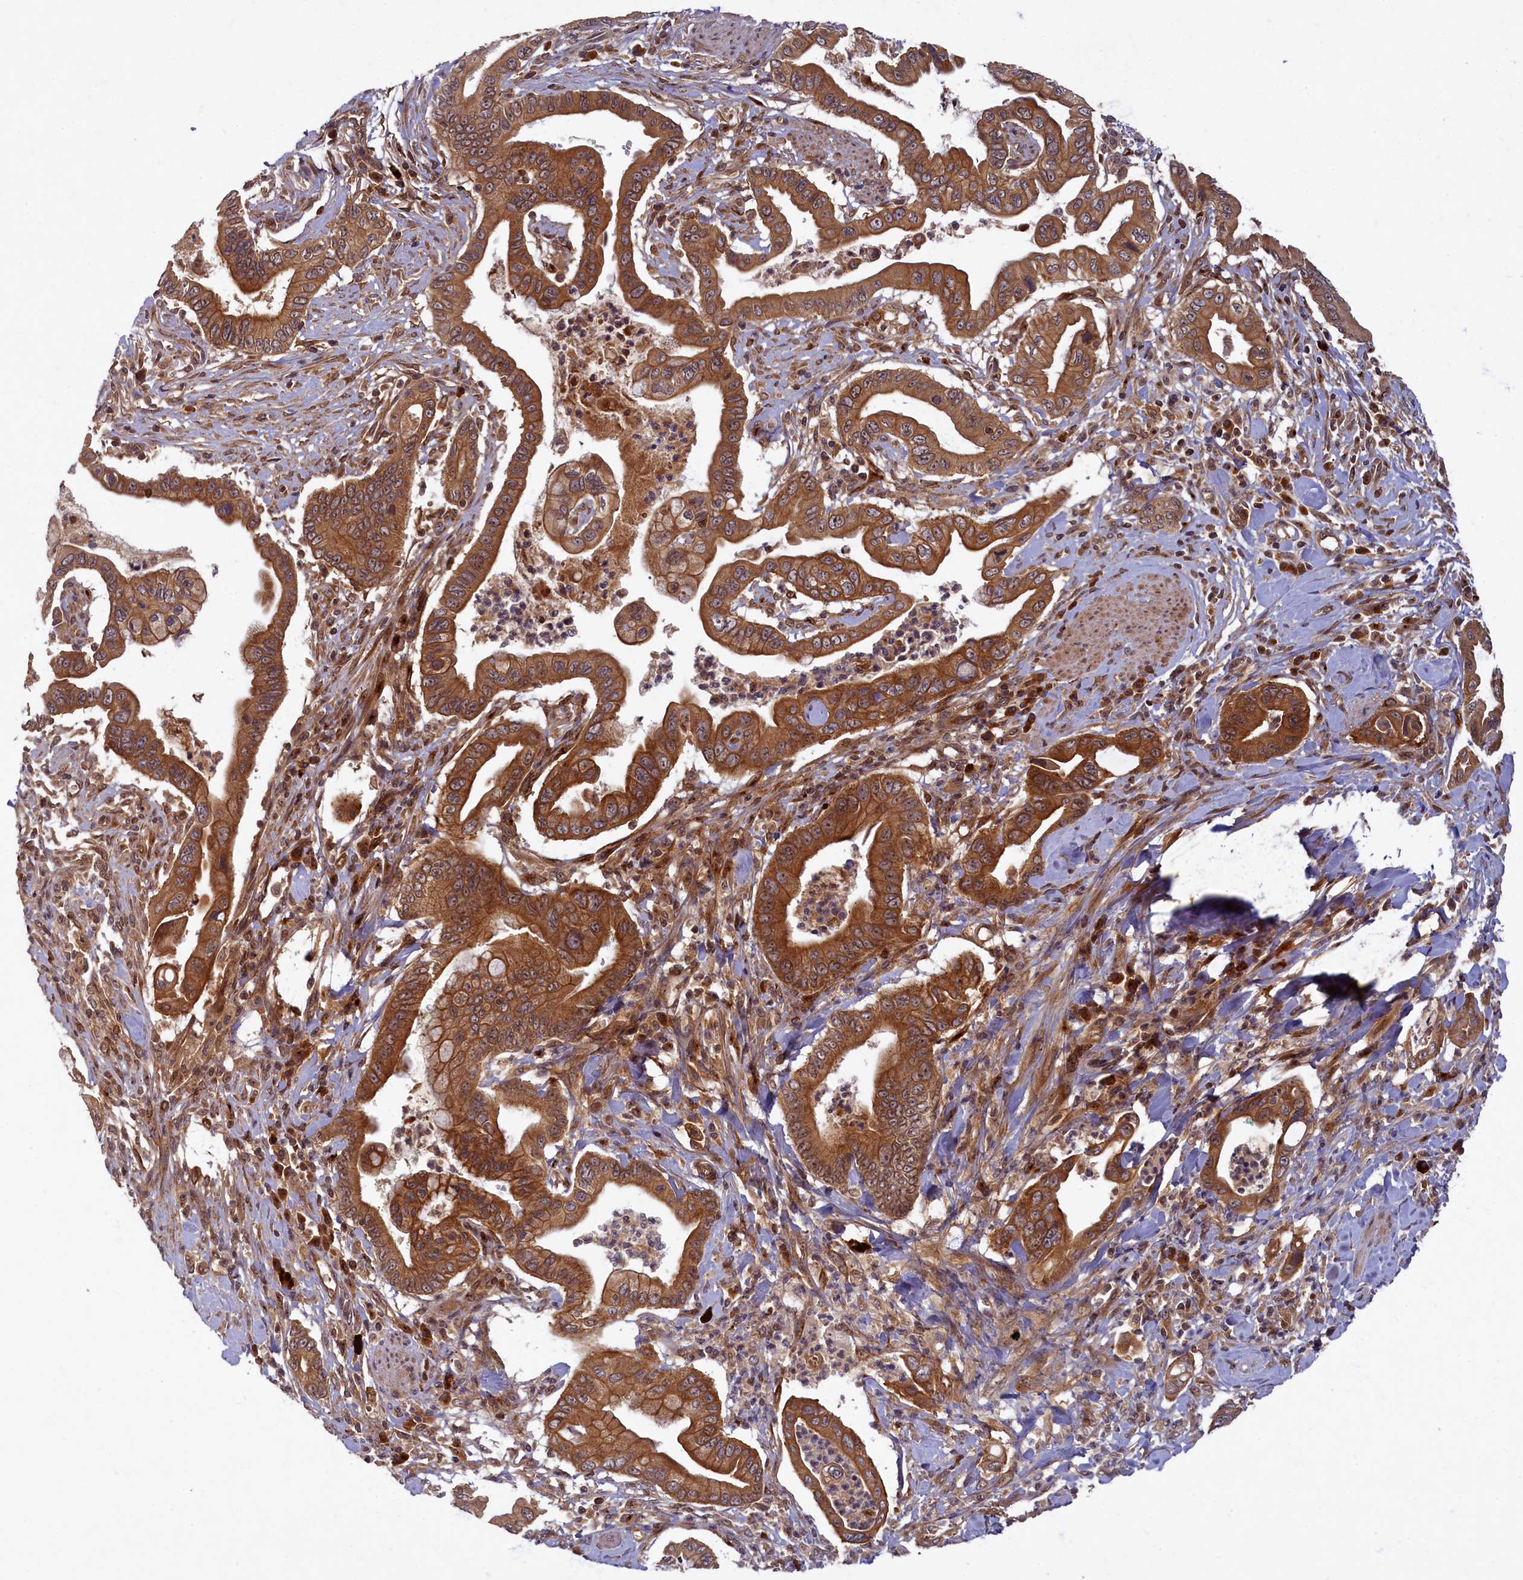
{"staining": {"intensity": "strong", "quantity": ">75%", "location": "cytoplasmic/membranous"}, "tissue": "pancreatic cancer", "cell_type": "Tumor cells", "image_type": "cancer", "snomed": [{"axis": "morphology", "description": "Adenocarcinoma, NOS"}, {"axis": "topography", "description": "Pancreas"}], "caption": "Pancreatic adenocarcinoma stained with DAB immunohistochemistry exhibits high levels of strong cytoplasmic/membranous staining in about >75% of tumor cells. (DAB IHC with brightfield microscopy, high magnification).", "gene": "BICD1", "patient": {"sex": "male", "age": 78}}